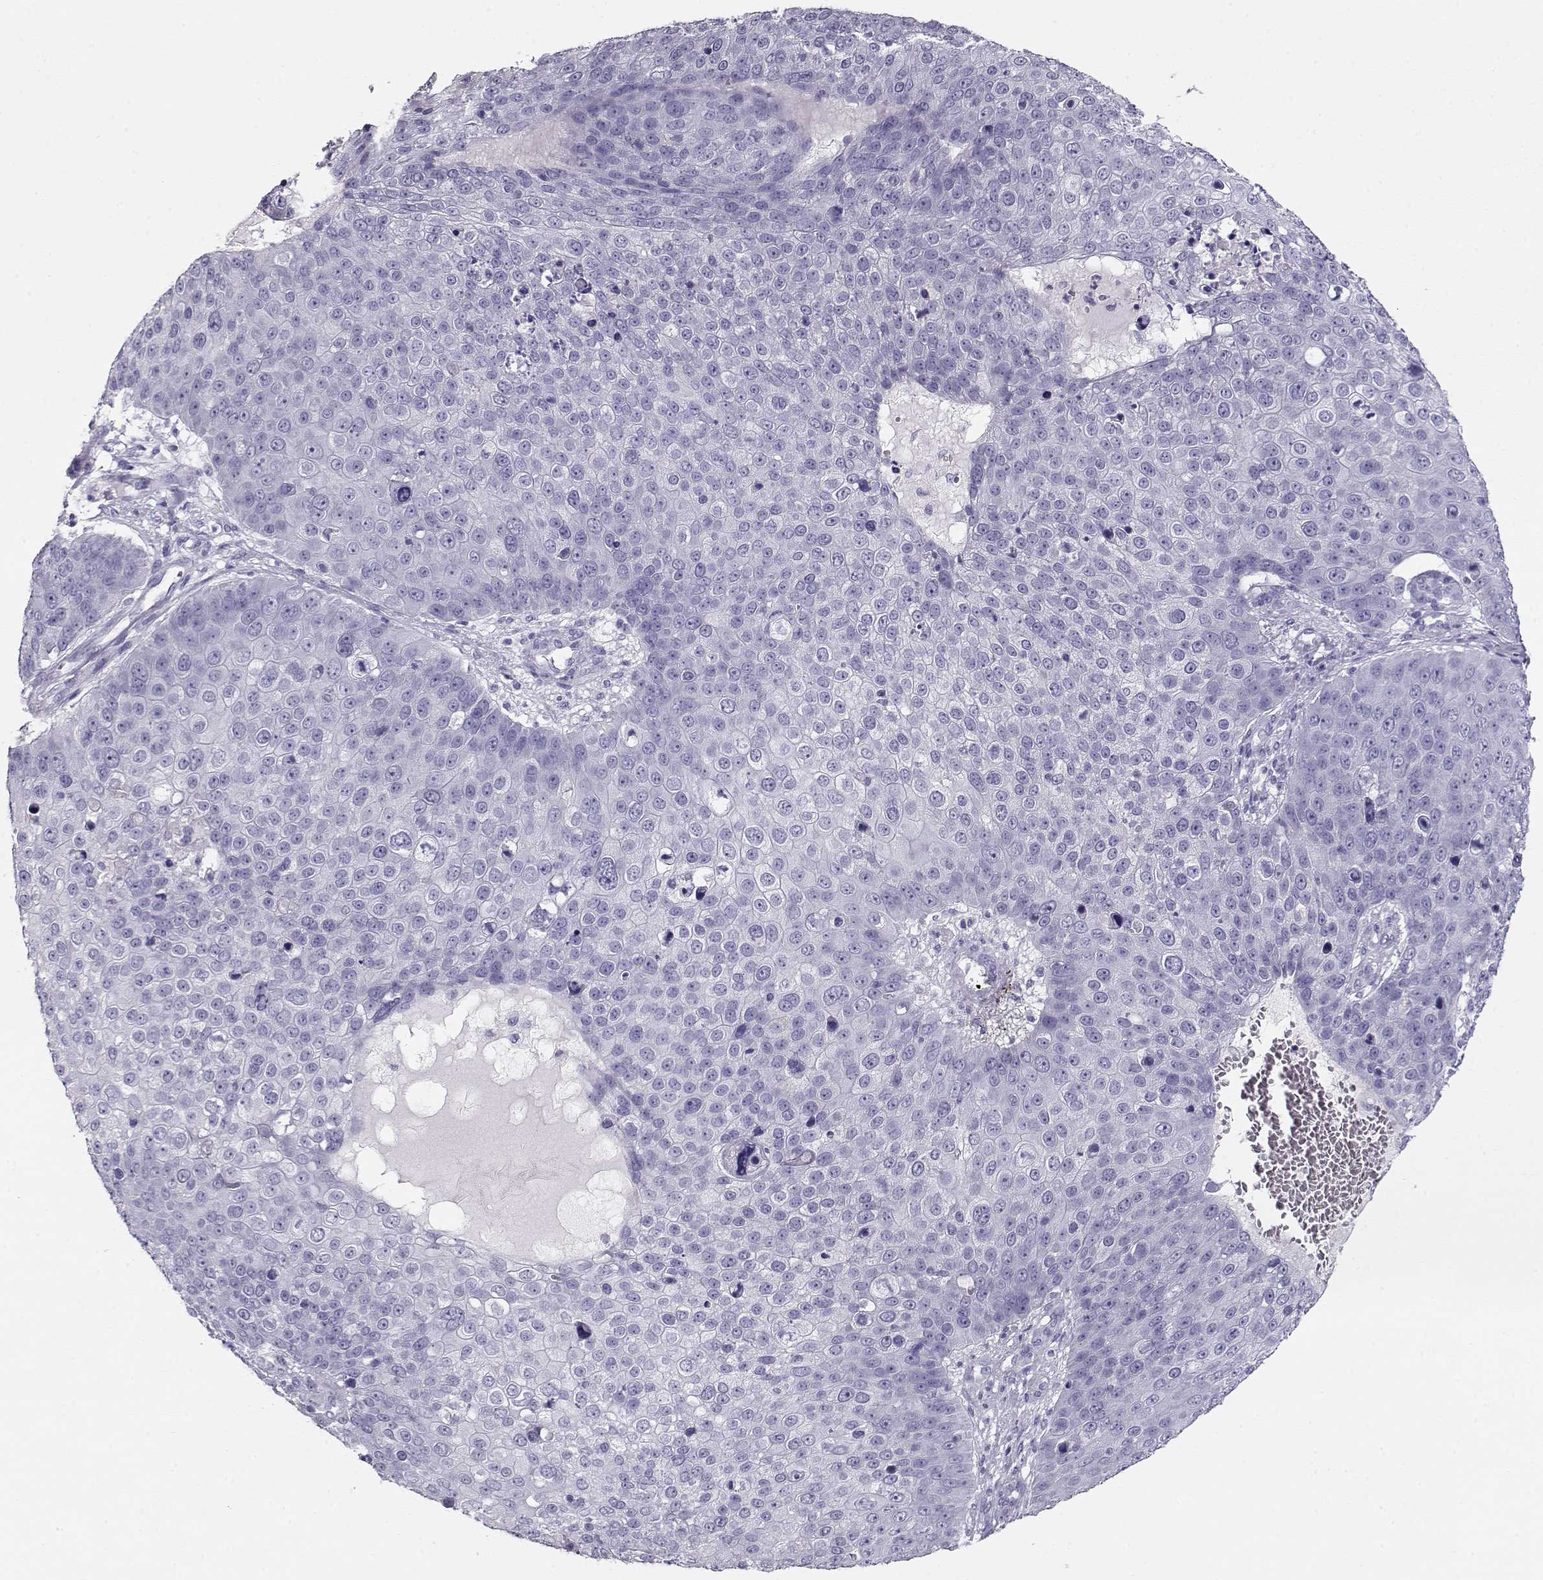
{"staining": {"intensity": "negative", "quantity": "none", "location": "none"}, "tissue": "skin cancer", "cell_type": "Tumor cells", "image_type": "cancer", "snomed": [{"axis": "morphology", "description": "Squamous cell carcinoma, NOS"}, {"axis": "topography", "description": "Skin"}], "caption": "A photomicrograph of skin squamous cell carcinoma stained for a protein shows no brown staining in tumor cells.", "gene": "ACTN2", "patient": {"sex": "male", "age": 71}}